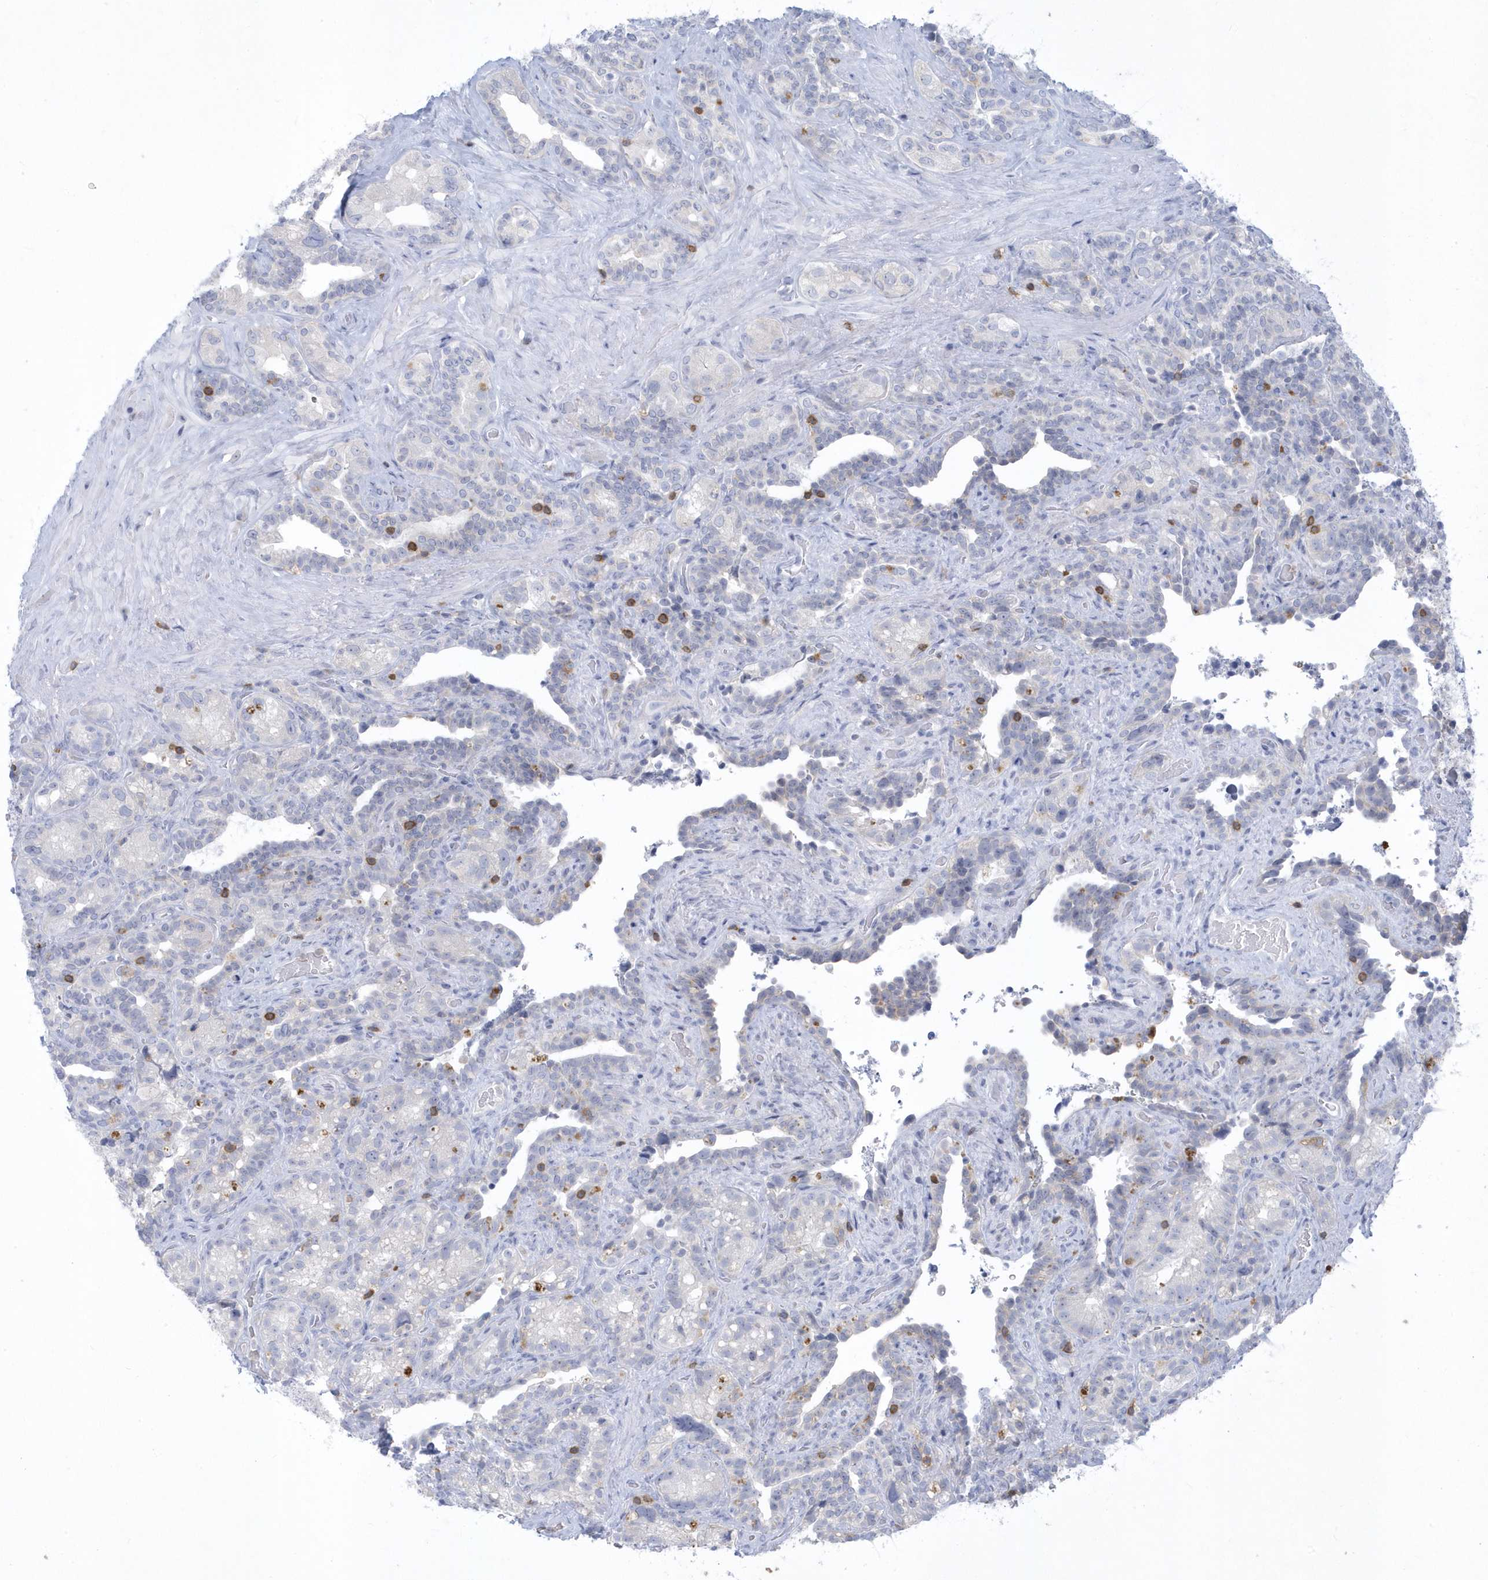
{"staining": {"intensity": "negative", "quantity": "none", "location": "none"}, "tissue": "seminal vesicle", "cell_type": "Glandular cells", "image_type": "normal", "snomed": [{"axis": "morphology", "description": "Normal tissue, NOS"}, {"axis": "topography", "description": "Seminal veicle"}, {"axis": "topography", "description": "Peripheral nerve tissue"}], "caption": "A photomicrograph of human seminal vesicle is negative for staining in glandular cells. (DAB immunohistochemistry (IHC) visualized using brightfield microscopy, high magnification).", "gene": "PSD4", "patient": {"sex": "male", "age": 67}}